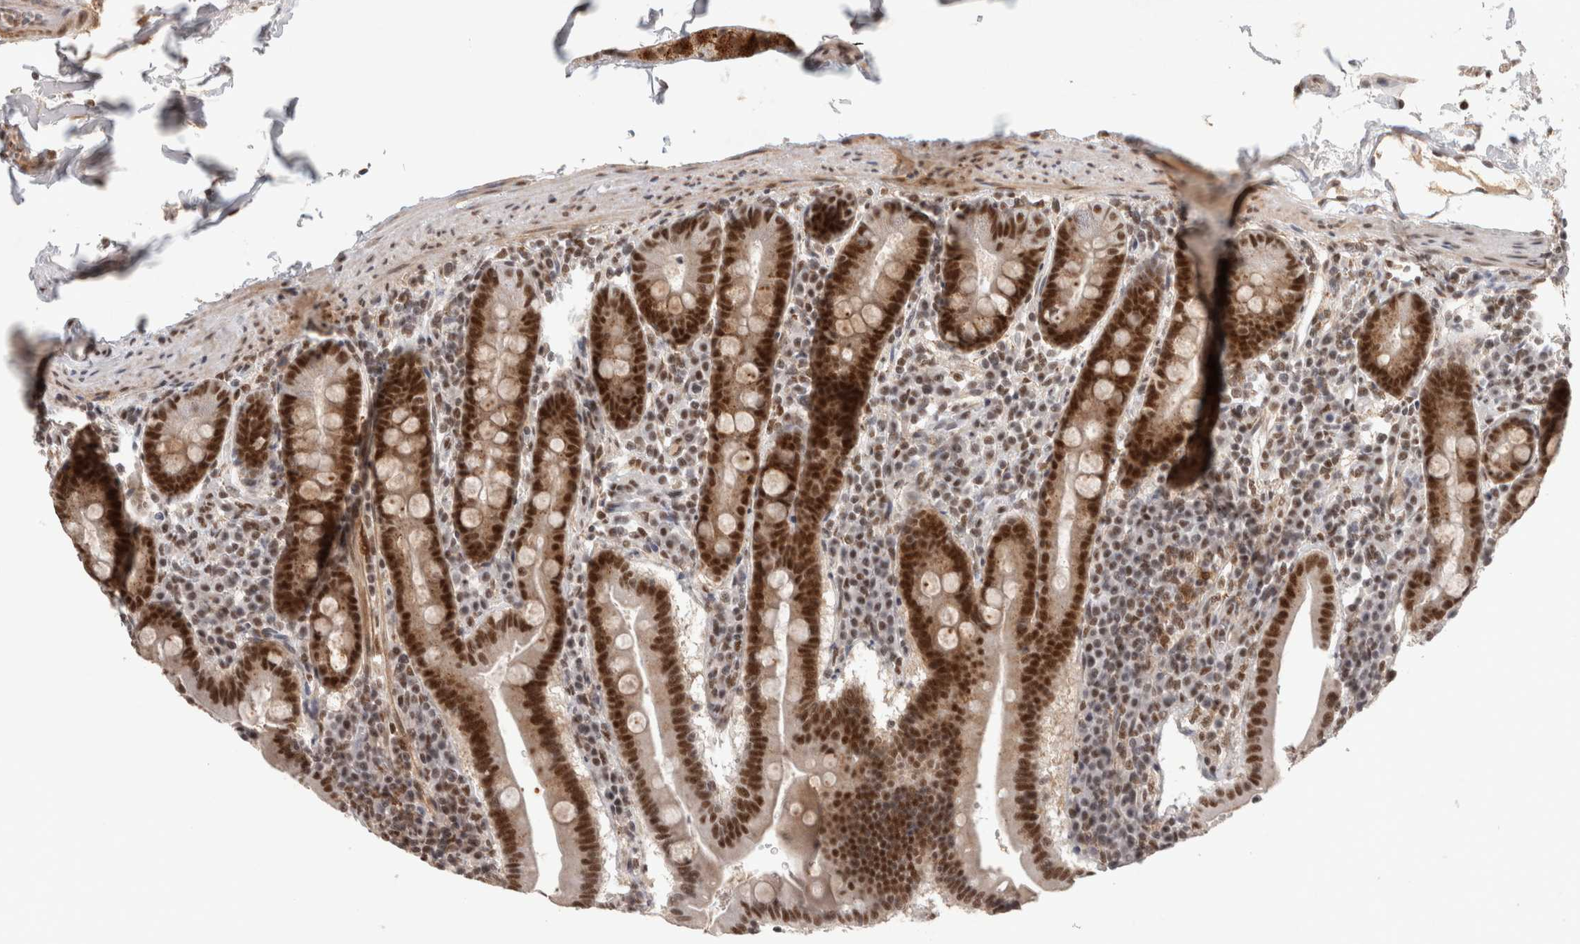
{"staining": {"intensity": "strong", "quantity": ">75%", "location": "nuclear"}, "tissue": "duodenum", "cell_type": "Glandular cells", "image_type": "normal", "snomed": [{"axis": "morphology", "description": "Normal tissue, NOS"}, {"axis": "morphology", "description": "Adenocarcinoma, NOS"}, {"axis": "topography", "description": "Pancreas"}, {"axis": "topography", "description": "Duodenum"}], "caption": "There is high levels of strong nuclear expression in glandular cells of normal duodenum, as demonstrated by immunohistochemical staining (brown color).", "gene": "ZNF830", "patient": {"sex": "male", "age": 50}}